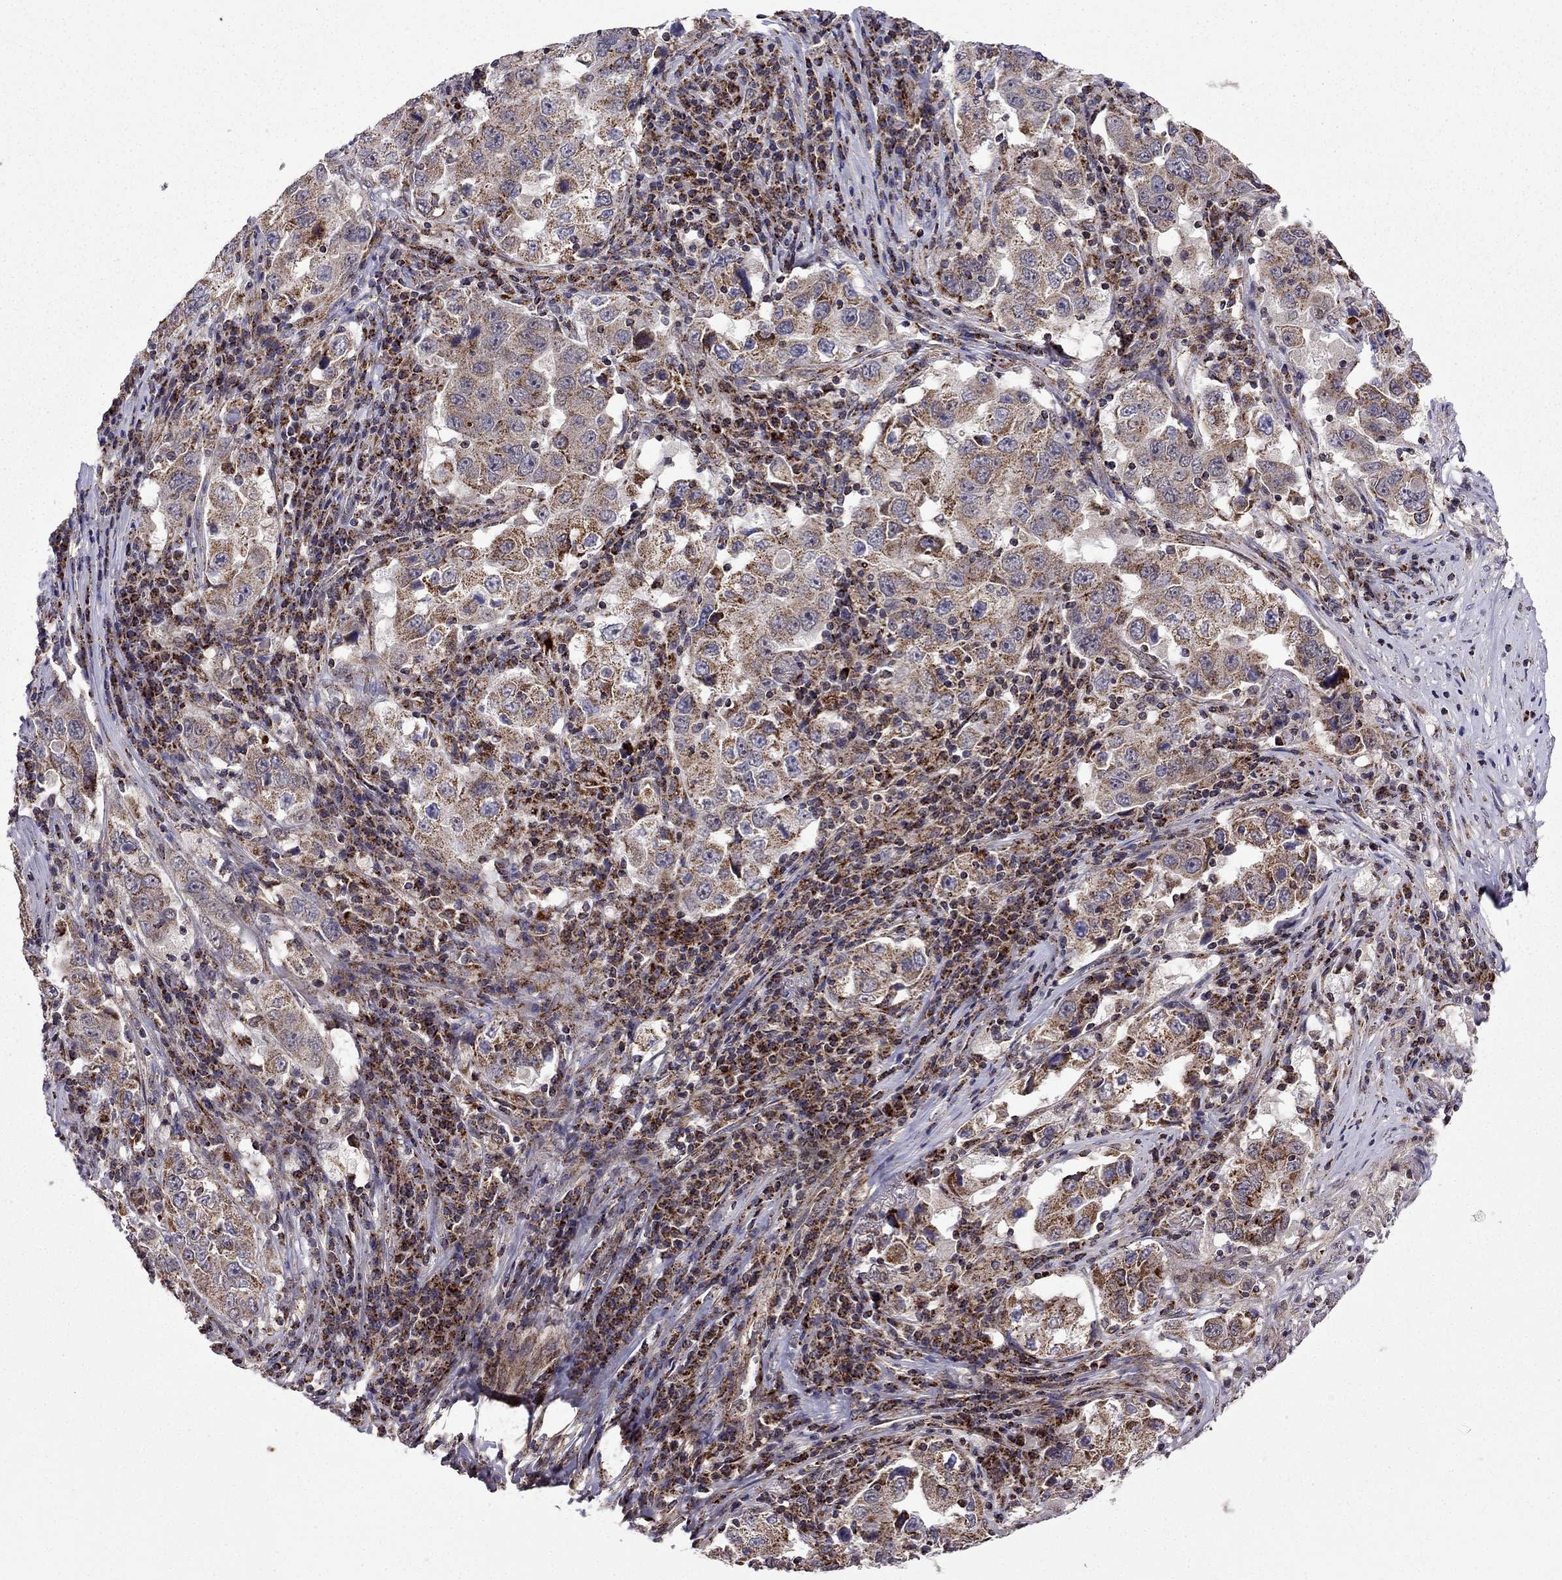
{"staining": {"intensity": "moderate", "quantity": "25%-75%", "location": "cytoplasmic/membranous"}, "tissue": "lung cancer", "cell_type": "Tumor cells", "image_type": "cancer", "snomed": [{"axis": "morphology", "description": "Adenocarcinoma, NOS"}, {"axis": "topography", "description": "Lung"}], "caption": "The immunohistochemical stain shows moderate cytoplasmic/membranous expression in tumor cells of lung cancer (adenocarcinoma) tissue.", "gene": "TAB2", "patient": {"sex": "male", "age": 73}}